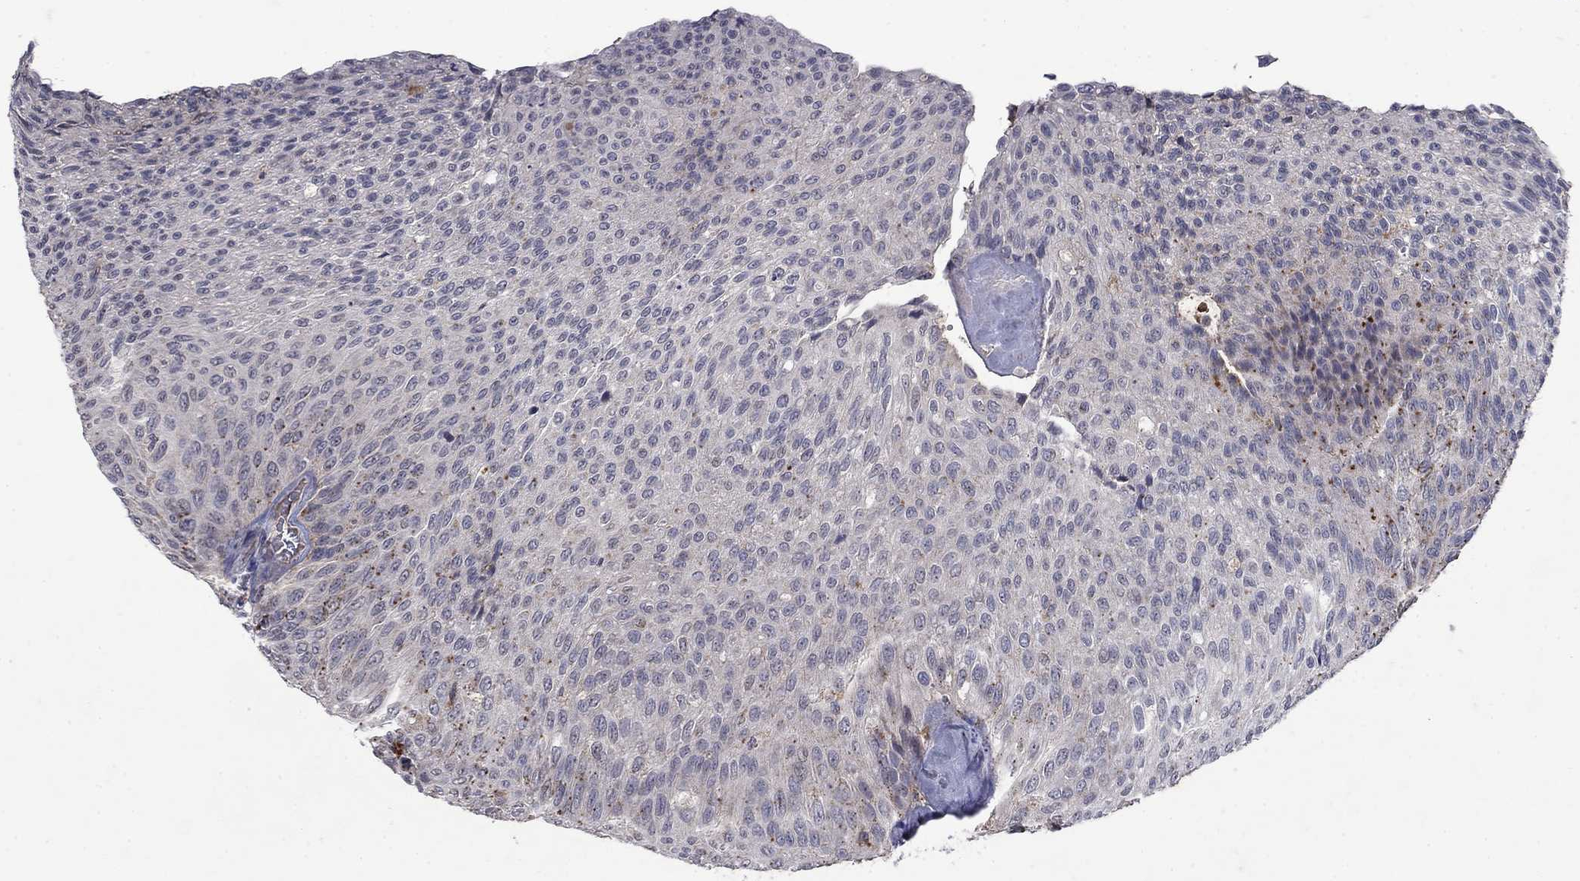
{"staining": {"intensity": "negative", "quantity": "none", "location": "none"}, "tissue": "urothelial cancer", "cell_type": "Tumor cells", "image_type": "cancer", "snomed": [{"axis": "morphology", "description": "Urothelial carcinoma, Low grade"}, {"axis": "topography", "description": "Ureter, NOS"}, {"axis": "topography", "description": "Urinary bladder"}], "caption": "Immunohistochemistry of urothelial cancer reveals no positivity in tumor cells. The staining was performed using DAB to visualize the protein expression in brown, while the nuclei were stained in blue with hematoxylin (Magnification: 20x).", "gene": "NPC2", "patient": {"sex": "male", "age": 78}}